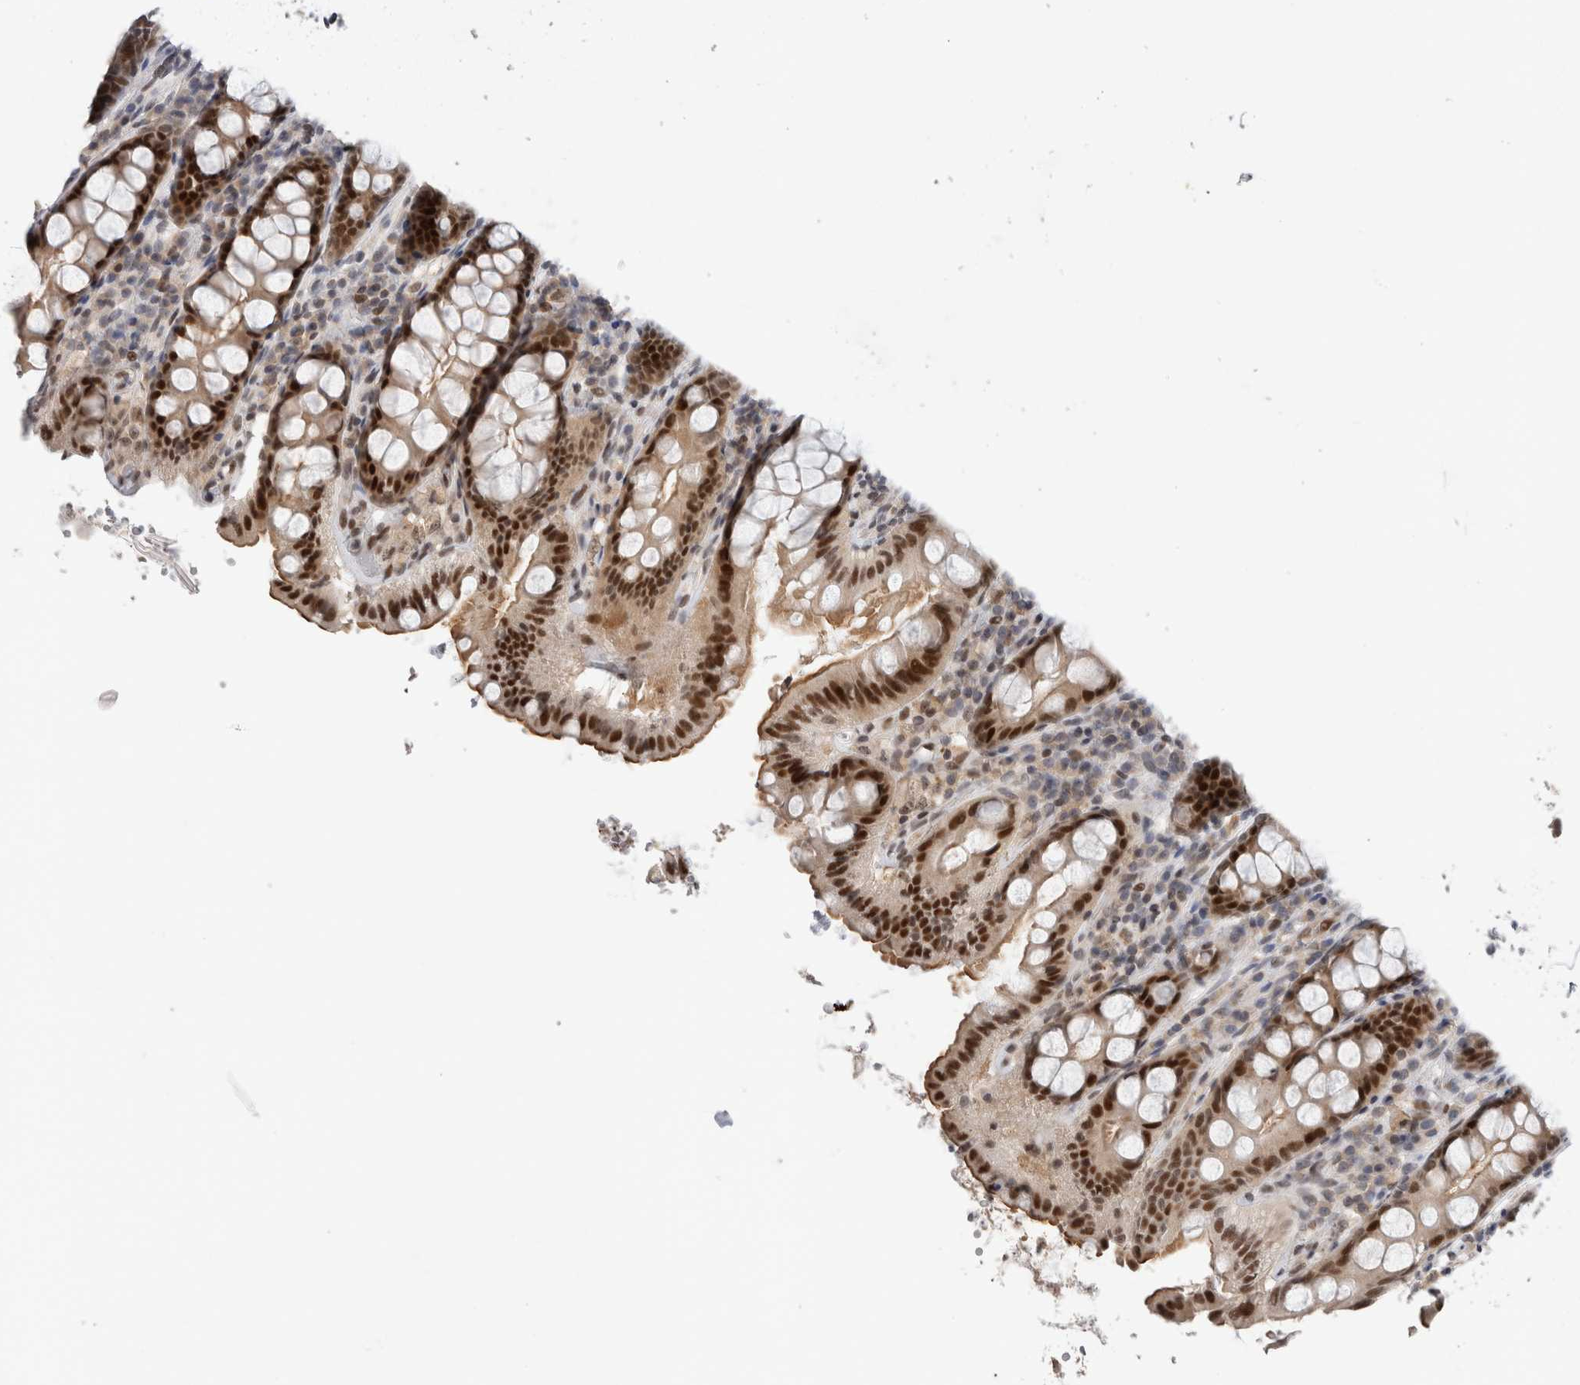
{"staining": {"intensity": "moderate", "quantity": ">75%", "location": "nuclear"}, "tissue": "colon", "cell_type": "Endothelial cells", "image_type": "normal", "snomed": [{"axis": "morphology", "description": "Normal tissue, NOS"}, {"axis": "topography", "description": "Colon"}, {"axis": "topography", "description": "Peripheral nerve tissue"}], "caption": "Colon stained with DAB (3,3'-diaminobenzidine) IHC displays medium levels of moderate nuclear expression in about >75% of endothelial cells.", "gene": "ZNF521", "patient": {"sex": "female", "age": 61}}